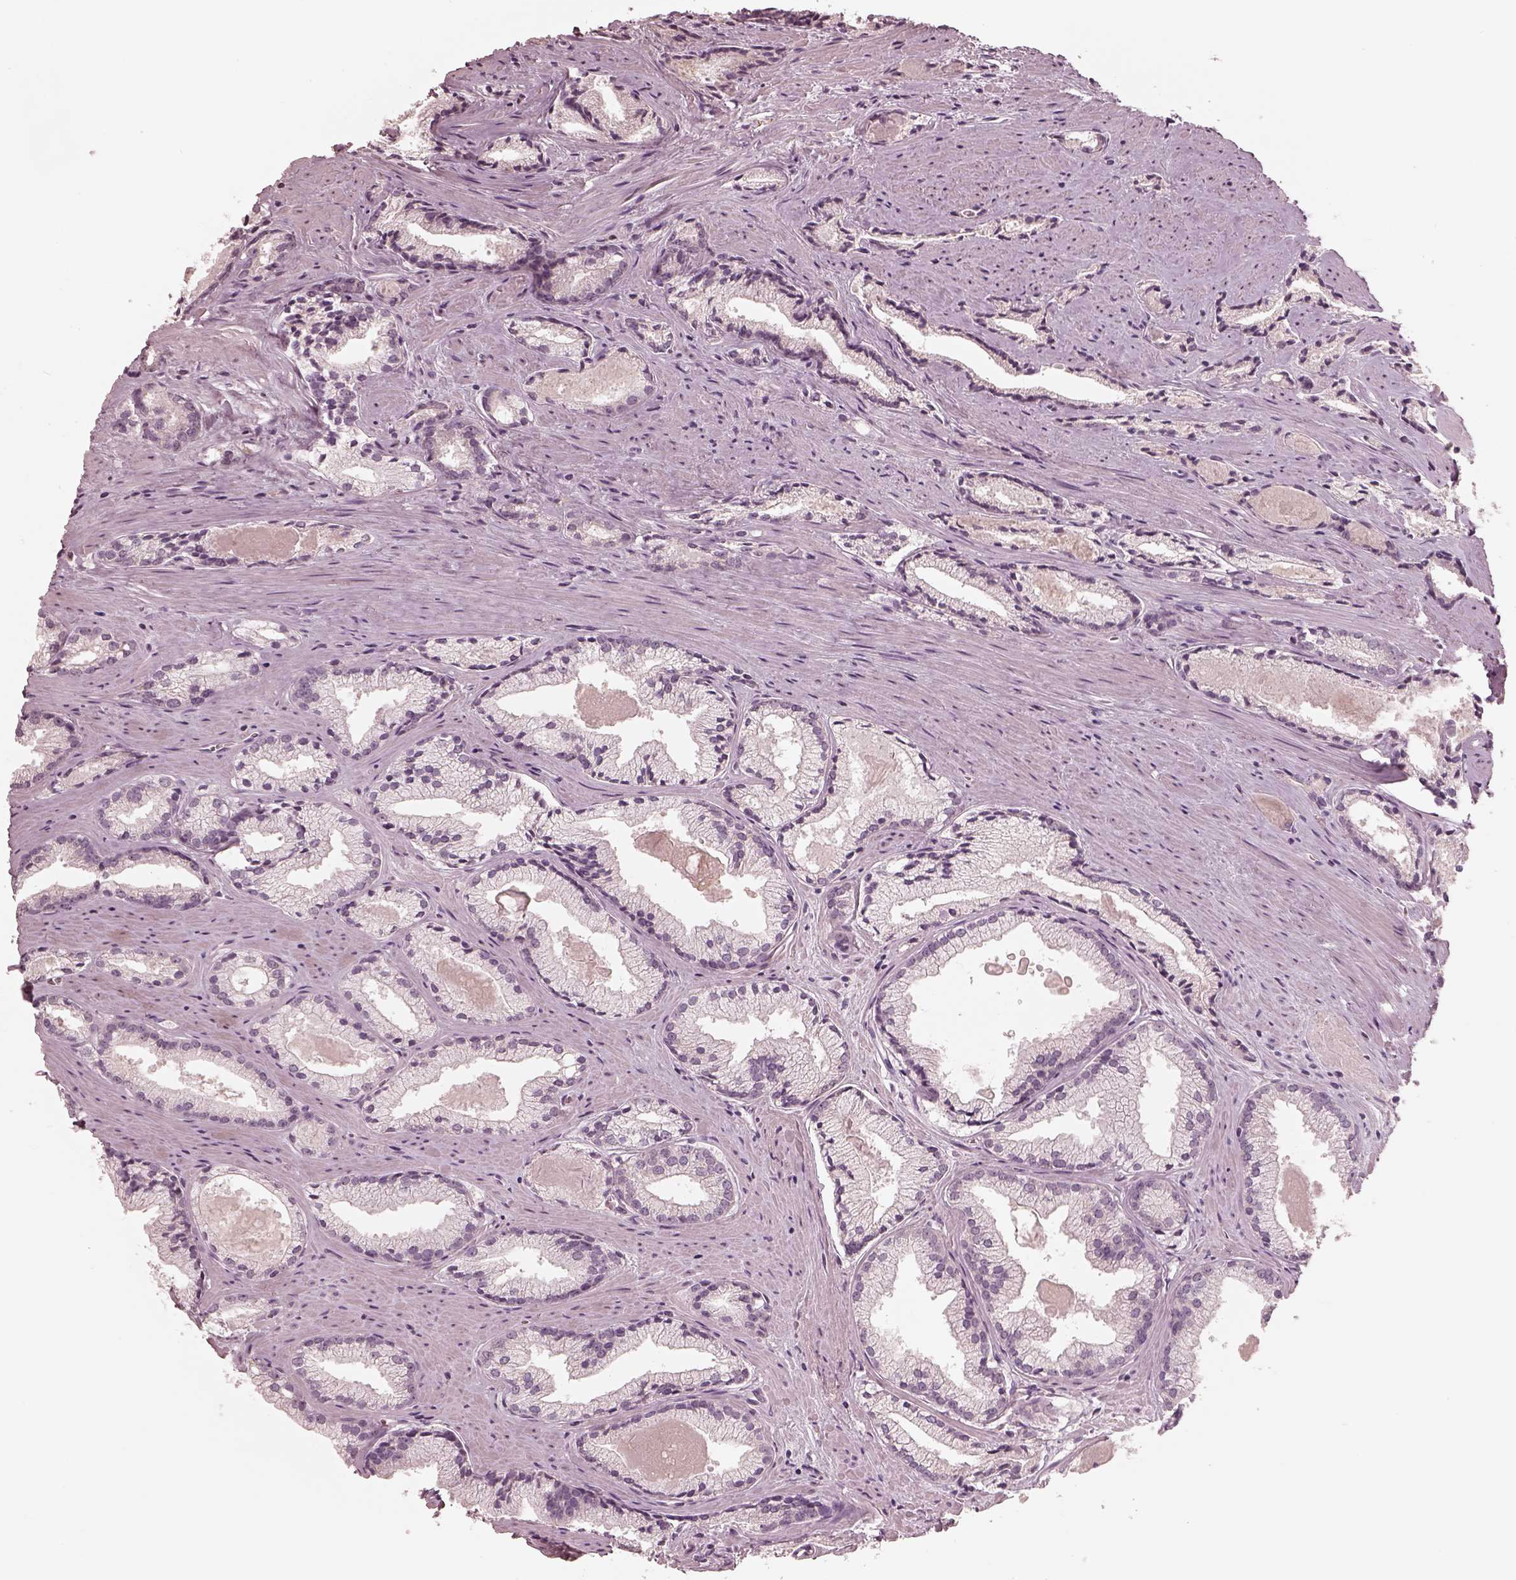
{"staining": {"intensity": "negative", "quantity": "none", "location": "none"}, "tissue": "prostate cancer", "cell_type": "Tumor cells", "image_type": "cancer", "snomed": [{"axis": "morphology", "description": "Adenocarcinoma, NOS"}, {"axis": "morphology", "description": "Adenocarcinoma, High grade"}, {"axis": "topography", "description": "Prostate"}], "caption": "The IHC histopathology image has no significant expression in tumor cells of prostate adenocarcinoma tissue.", "gene": "ANKLE1", "patient": {"sex": "male", "age": 70}}